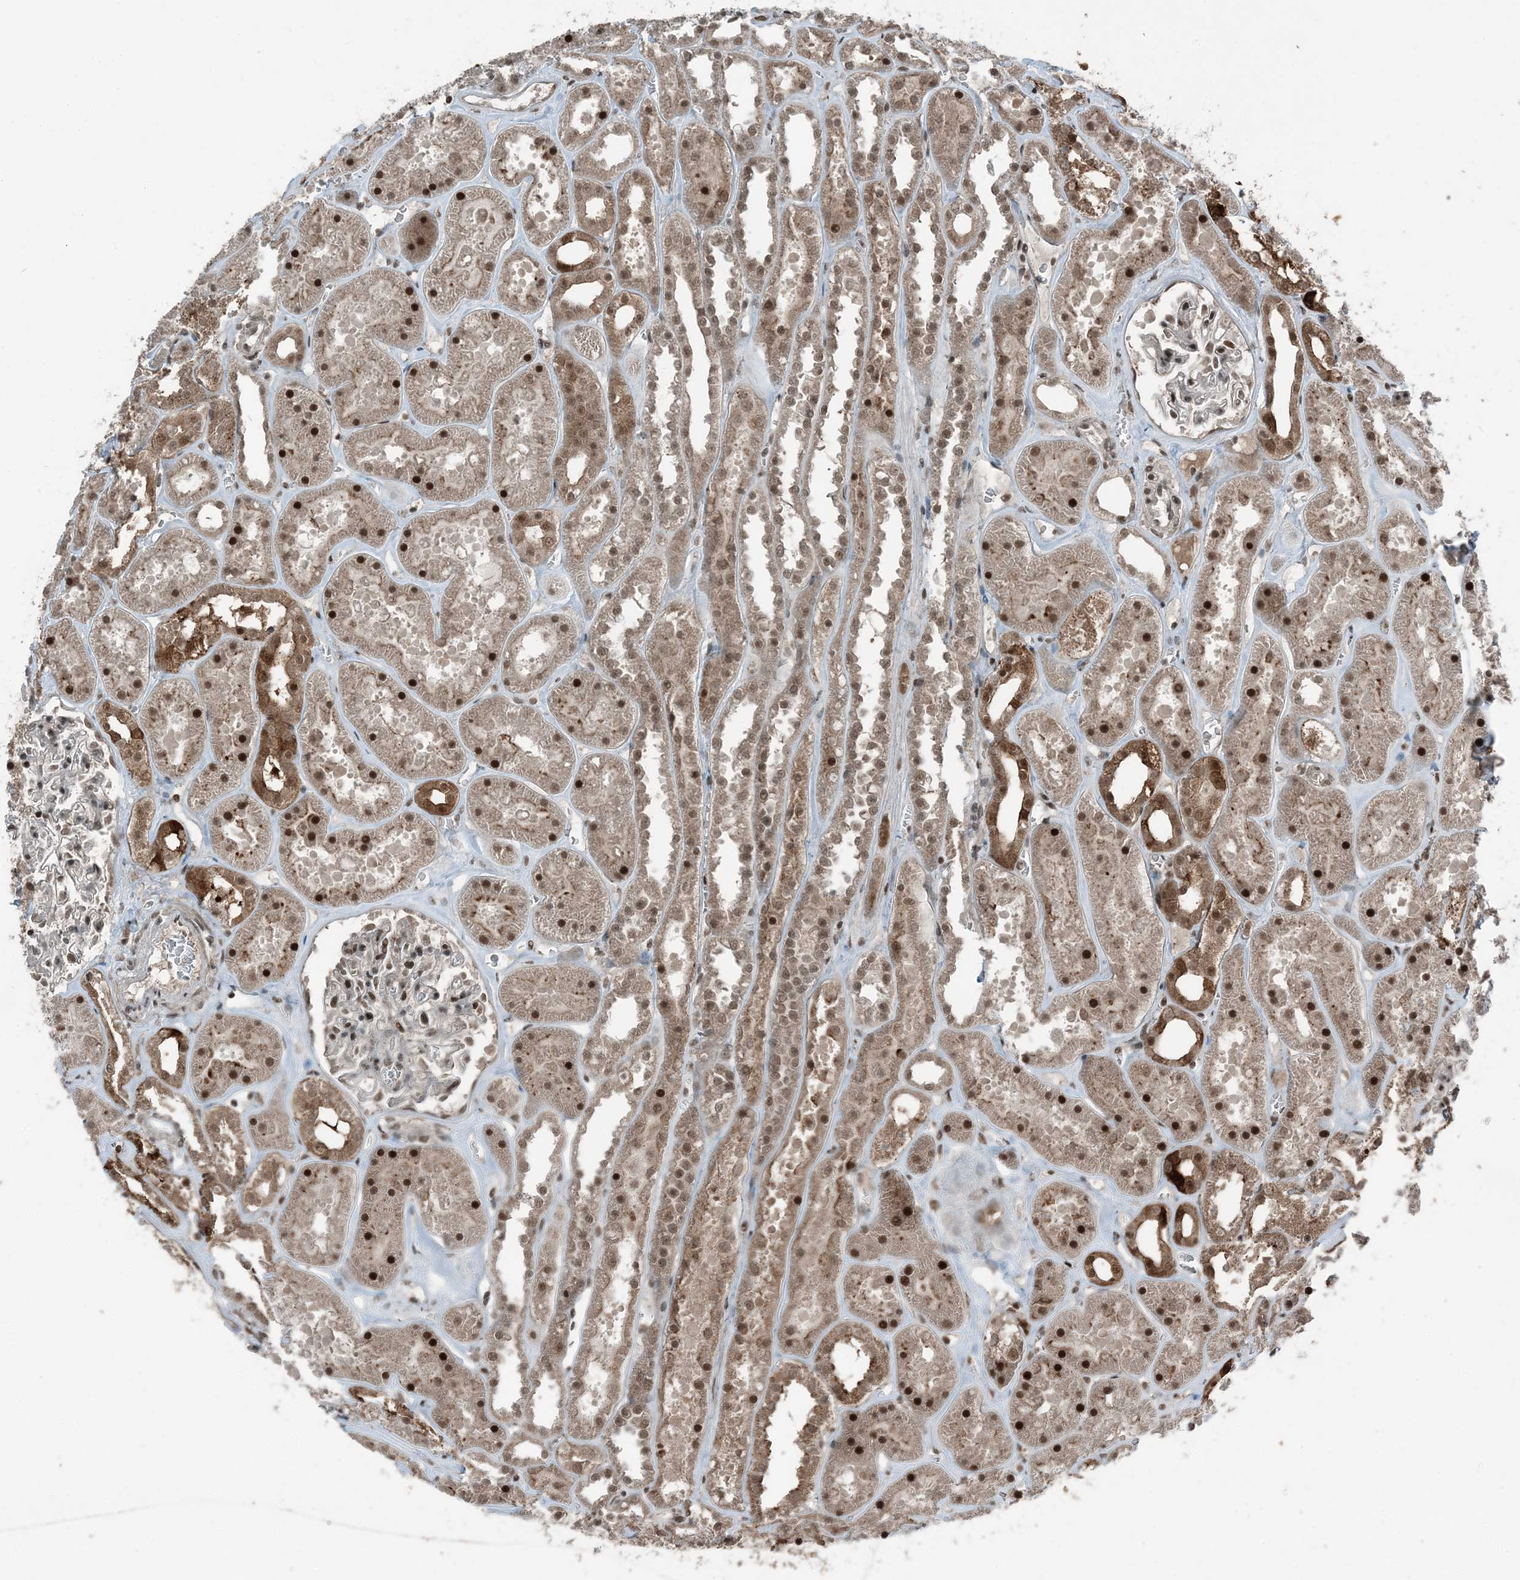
{"staining": {"intensity": "moderate", "quantity": "25%-75%", "location": "nuclear"}, "tissue": "kidney", "cell_type": "Cells in glomeruli", "image_type": "normal", "snomed": [{"axis": "morphology", "description": "Normal tissue, NOS"}, {"axis": "topography", "description": "Kidney"}], "caption": "Immunohistochemistry (IHC) of normal human kidney demonstrates medium levels of moderate nuclear positivity in approximately 25%-75% of cells in glomeruli. (DAB (3,3'-diaminobenzidine) IHC with brightfield microscopy, high magnification).", "gene": "TRAPPC12", "patient": {"sex": "female", "age": 41}}